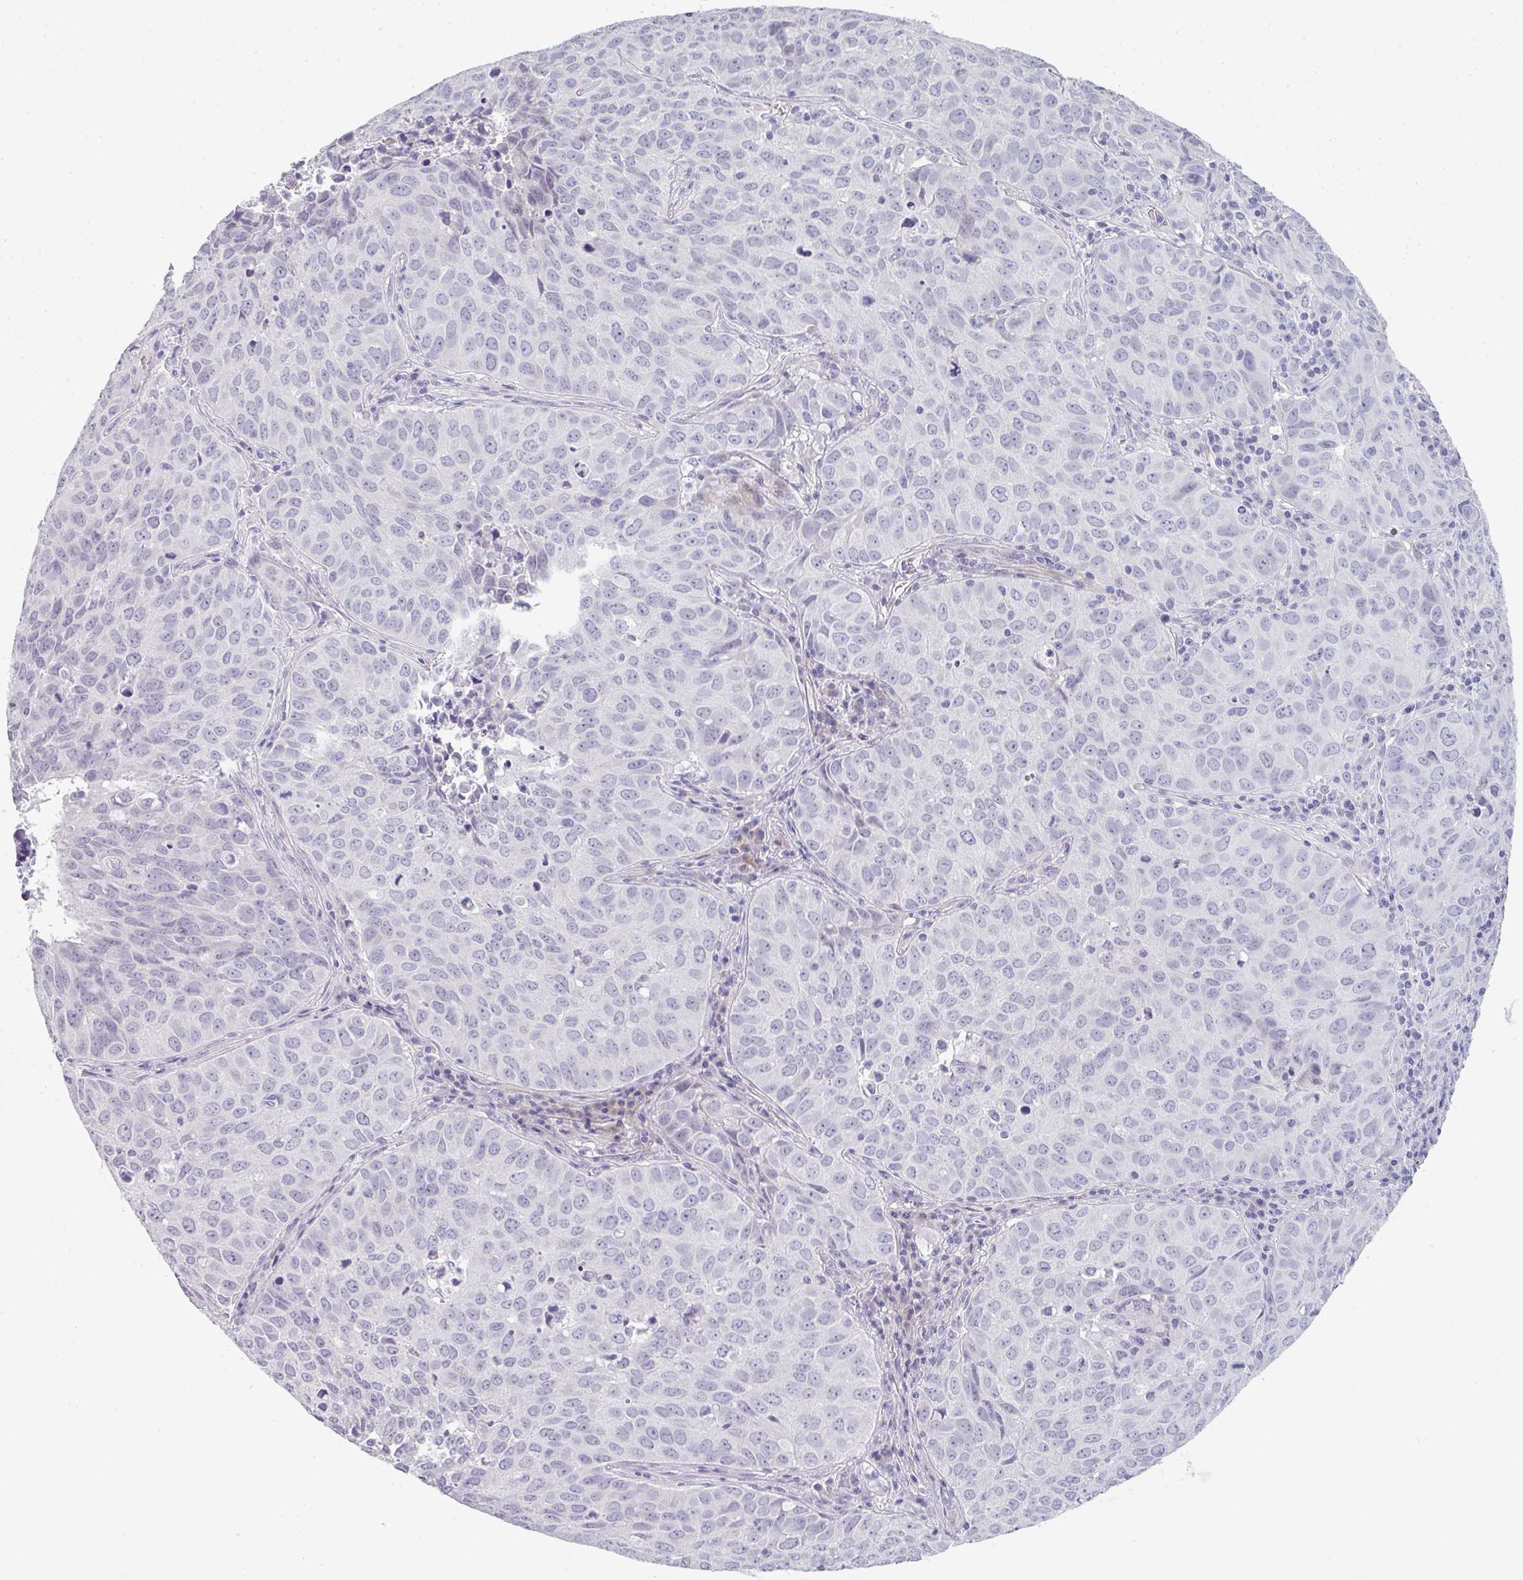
{"staining": {"intensity": "negative", "quantity": "none", "location": "none"}, "tissue": "lung cancer", "cell_type": "Tumor cells", "image_type": "cancer", "snomed": [{"axis": "morphology", "description": "Adenocarcinoma, NOS"}, {"axis": "topography", "description": "Lung"}], "caption": "IHC micrograph of neoplastic tissue: adenocarcinoma (lung) stained with DAB reveals no significant protein staining in tumor cells. The staining is performed using DAB (3,3'-diaminobenzidine) brown chromogen with nuclei counter-stained in using hematoxylin.", "gene": "NEU2", "patient": {"sex": "female", "age": 50}}